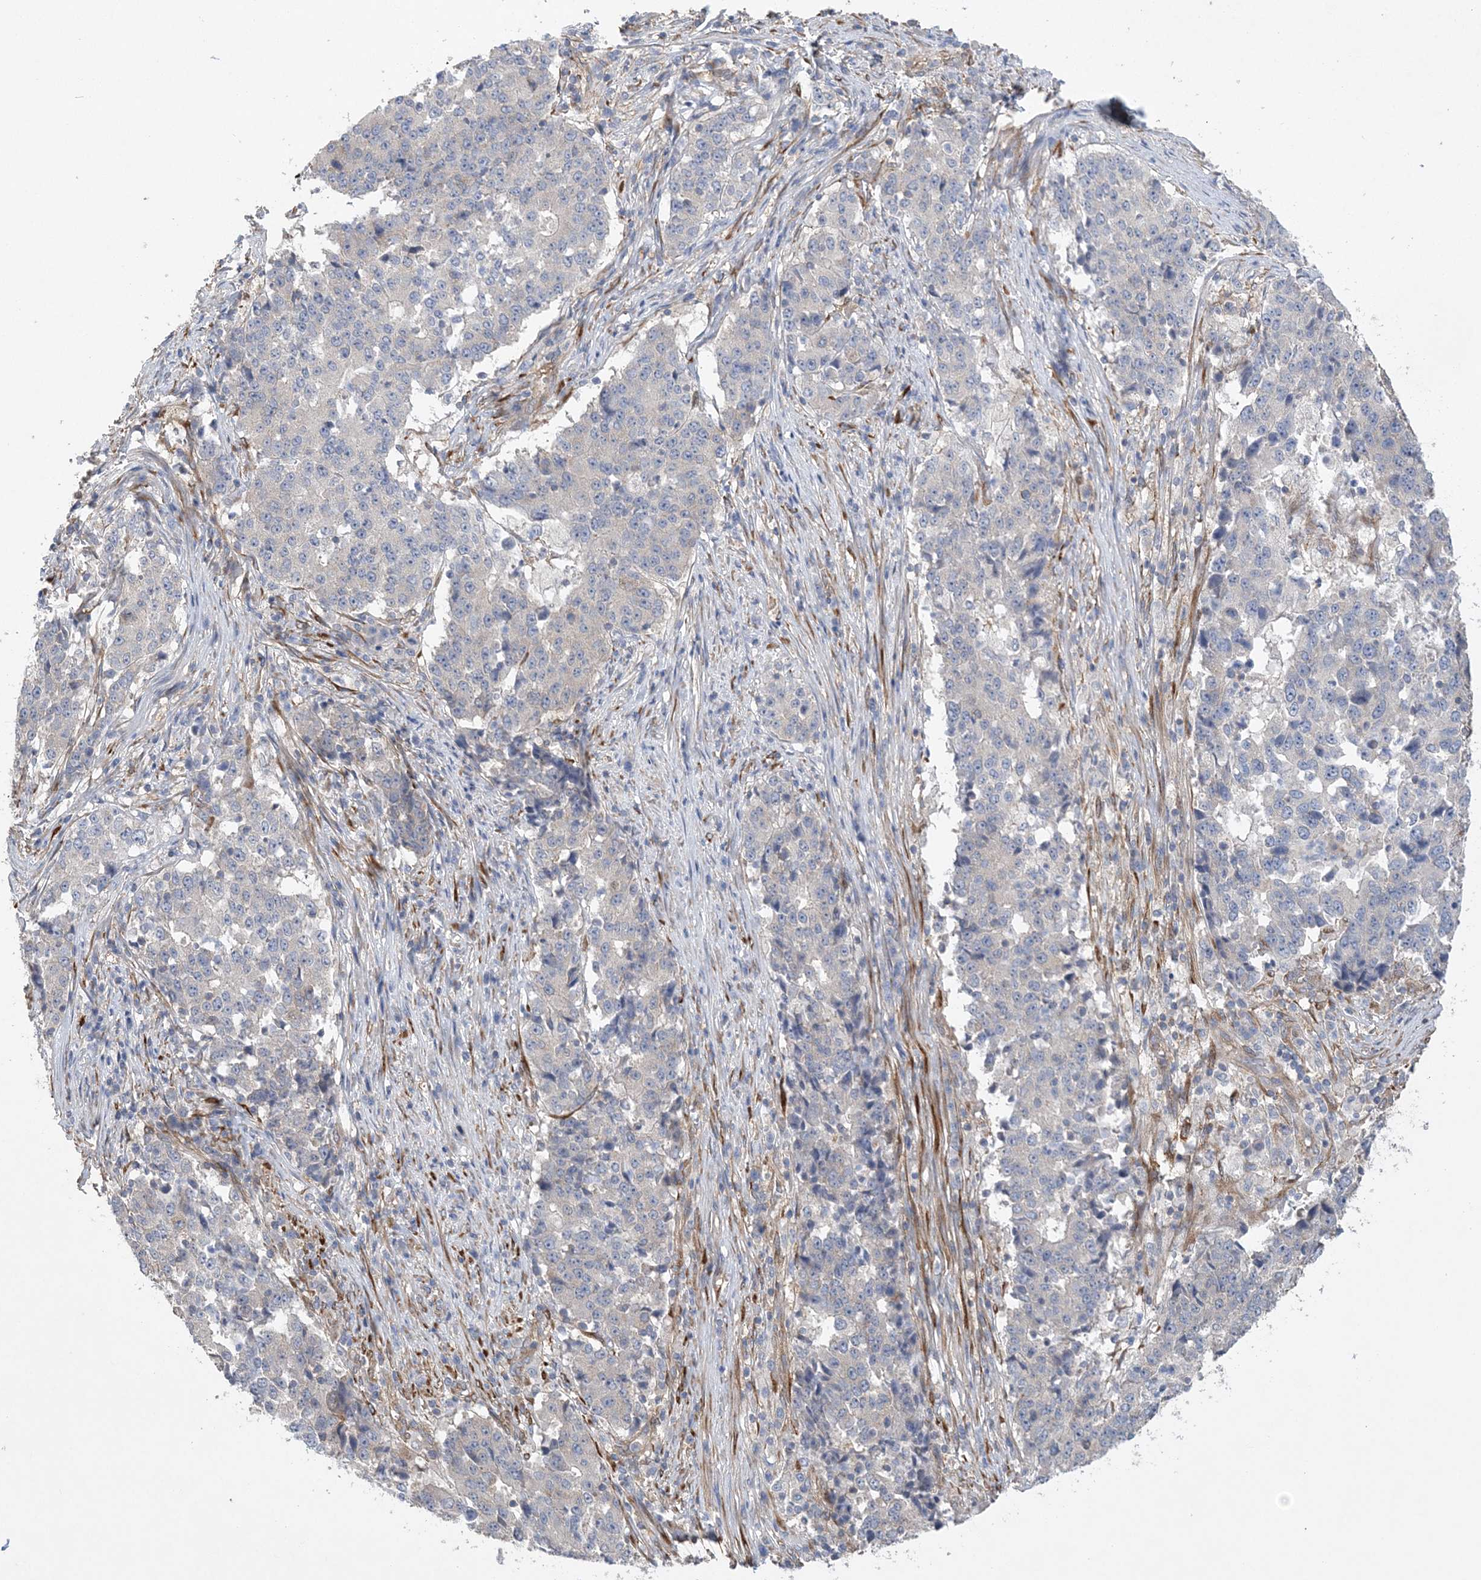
{"staining": {"intensity": "negative", "quantity": "none", "location": "none"}, "tissue": "stomach cancer", "cell_type": "Tumor cells", "image_type": "cancer", "snomed": [{"axis": "morphology", "description": "Adenocarcinoma, NOS"}, {"axis": "topography", "description": "Stomach"}], "caption": "Histopathology image shows no protein positivity in tumor cells of stomach cancer tissue. (Brightfield microscopy of DAB (3,3'-diaminobenzidine) immunohistochemistry (IHC) at high magnification).", "gene": "MAP4K5", "patient": {"sex": "male", "age": 59}}